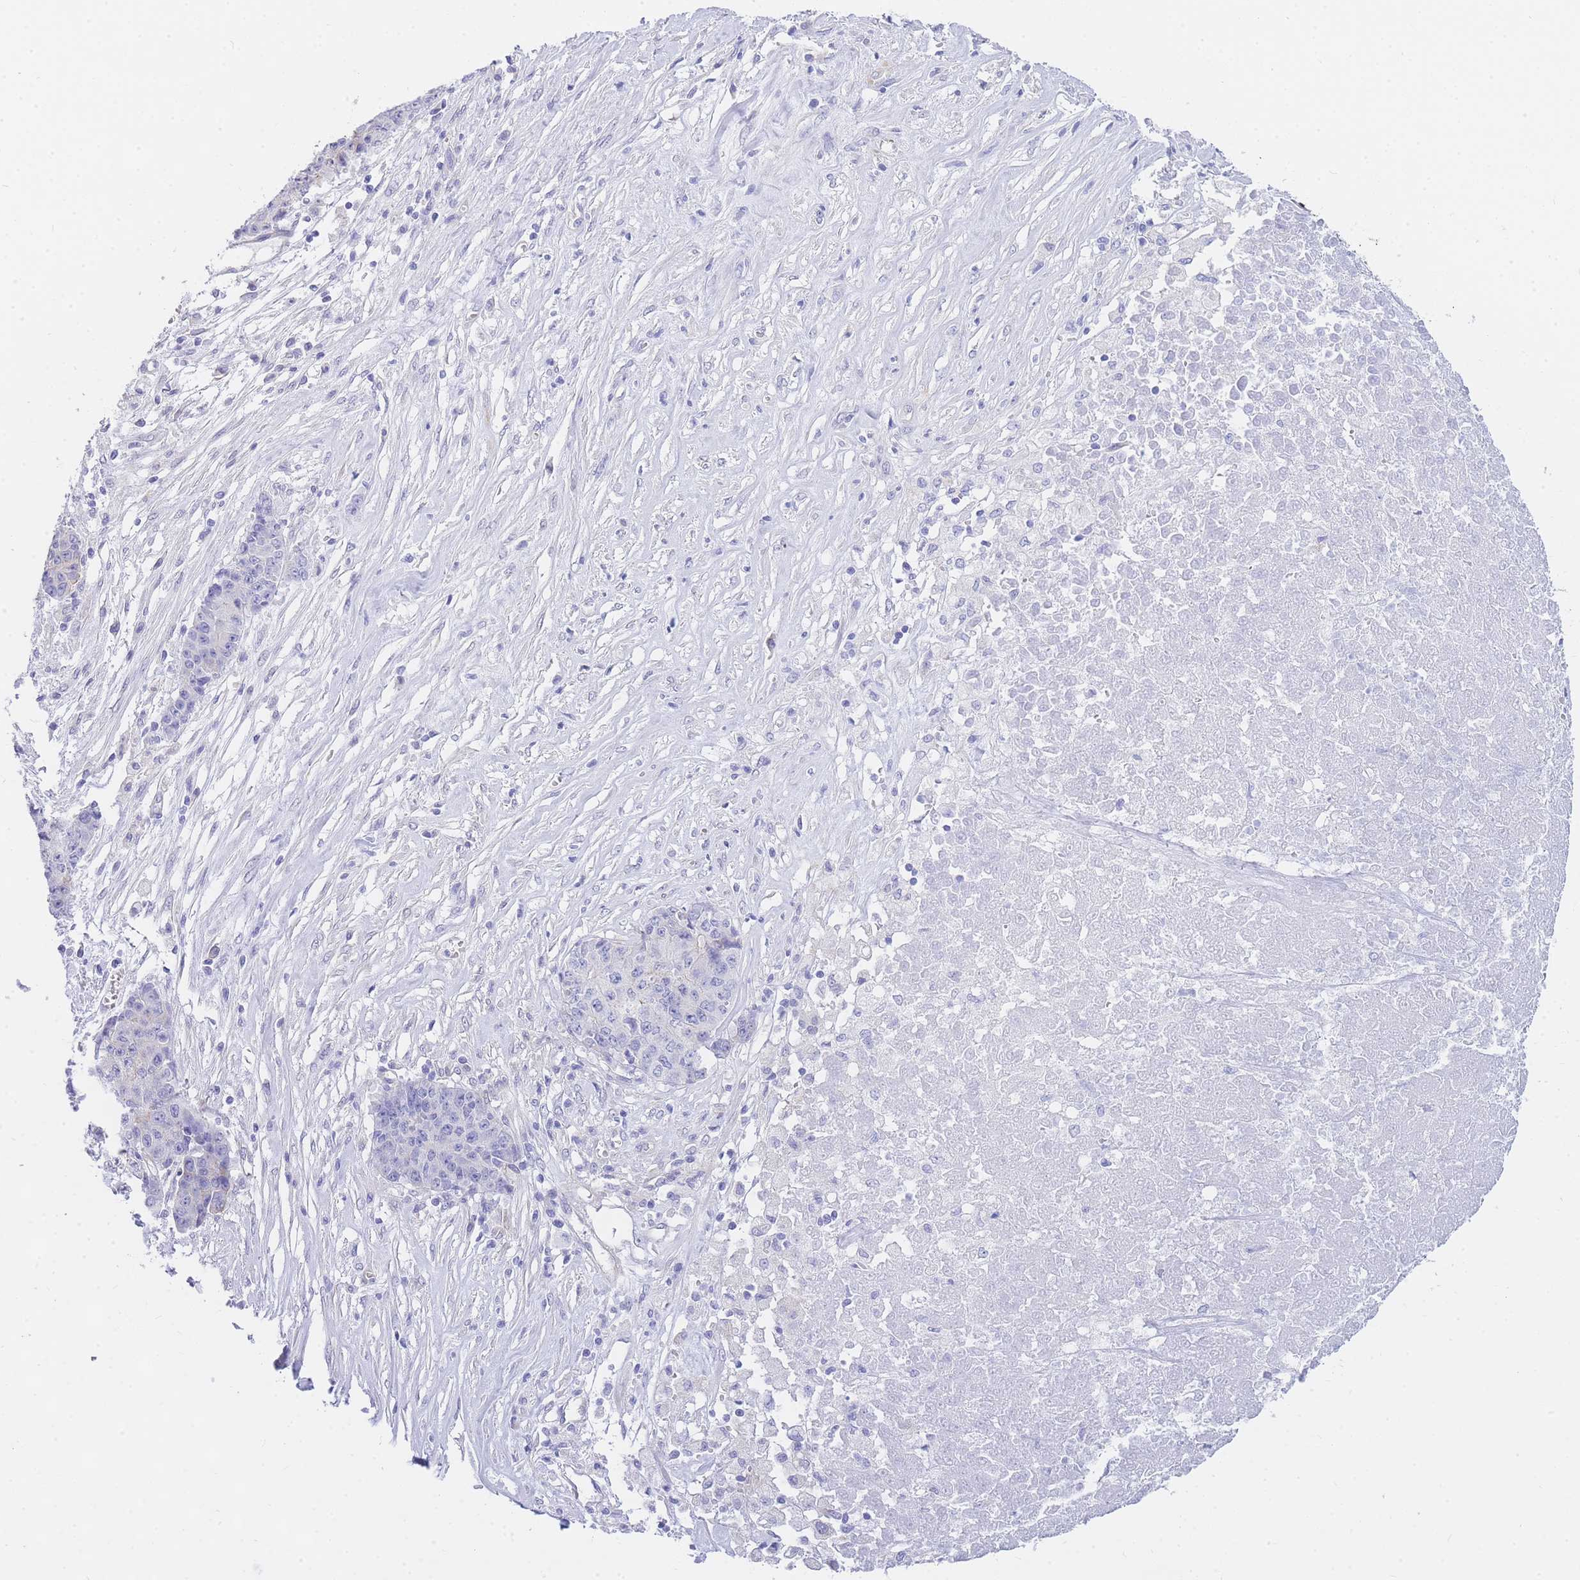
{"staining": {"intensity": "negative", "quantity": "none", "location": "none"}, "tissue": "ovarian cancer", "cell_type": "Tumor cells", "image_type": "cancer", "snomed": [{"axis": "morphology", "description": "Carcinoma, endometroid"}, {"axis": "topography", "description": "Ovary"}], "caption": "Immunohistochemical staining of ovarian cancer exhibits no significant positivity in tumor cells.", "gene": "SRSF12", "patient": {"sex": "female", "age": 42}}